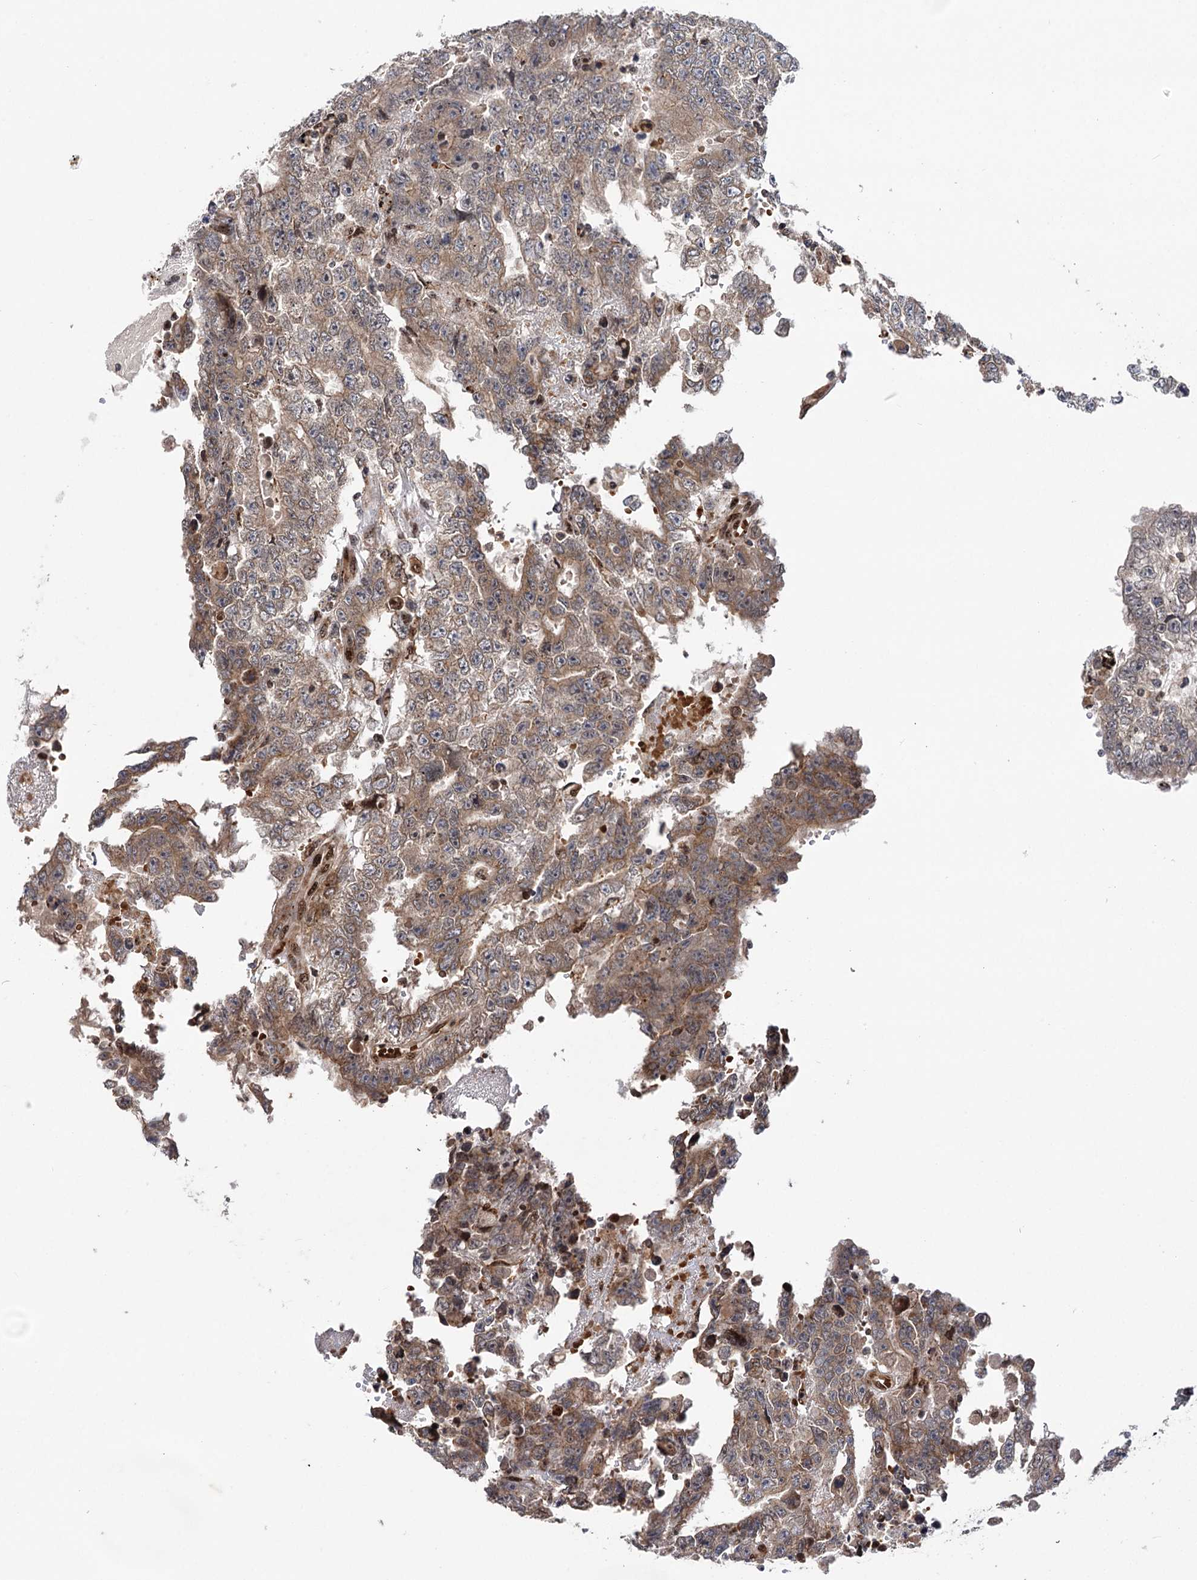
{"staining": {"intensity": "weak", "quantity": ">75%", "location": "cytoplasmic/membranous"}, "tissue": "testis cancer", "cell_type": "Tumor cells", "image_type": "cancer", "snomed": [{"axis": "morphology", "description": "Carcinoma, Embryonal, NOS"}, {"axis": "topography", "description": "Testis"}], "caption": "Testis embryonal carcinoma was stained to show a protein in brown. There is low levels of weak cytoplasmic/membranous staining in about >75% of tumor cells.", "gene": "MESD", "patient": {"sex": "male", "age": 25}}